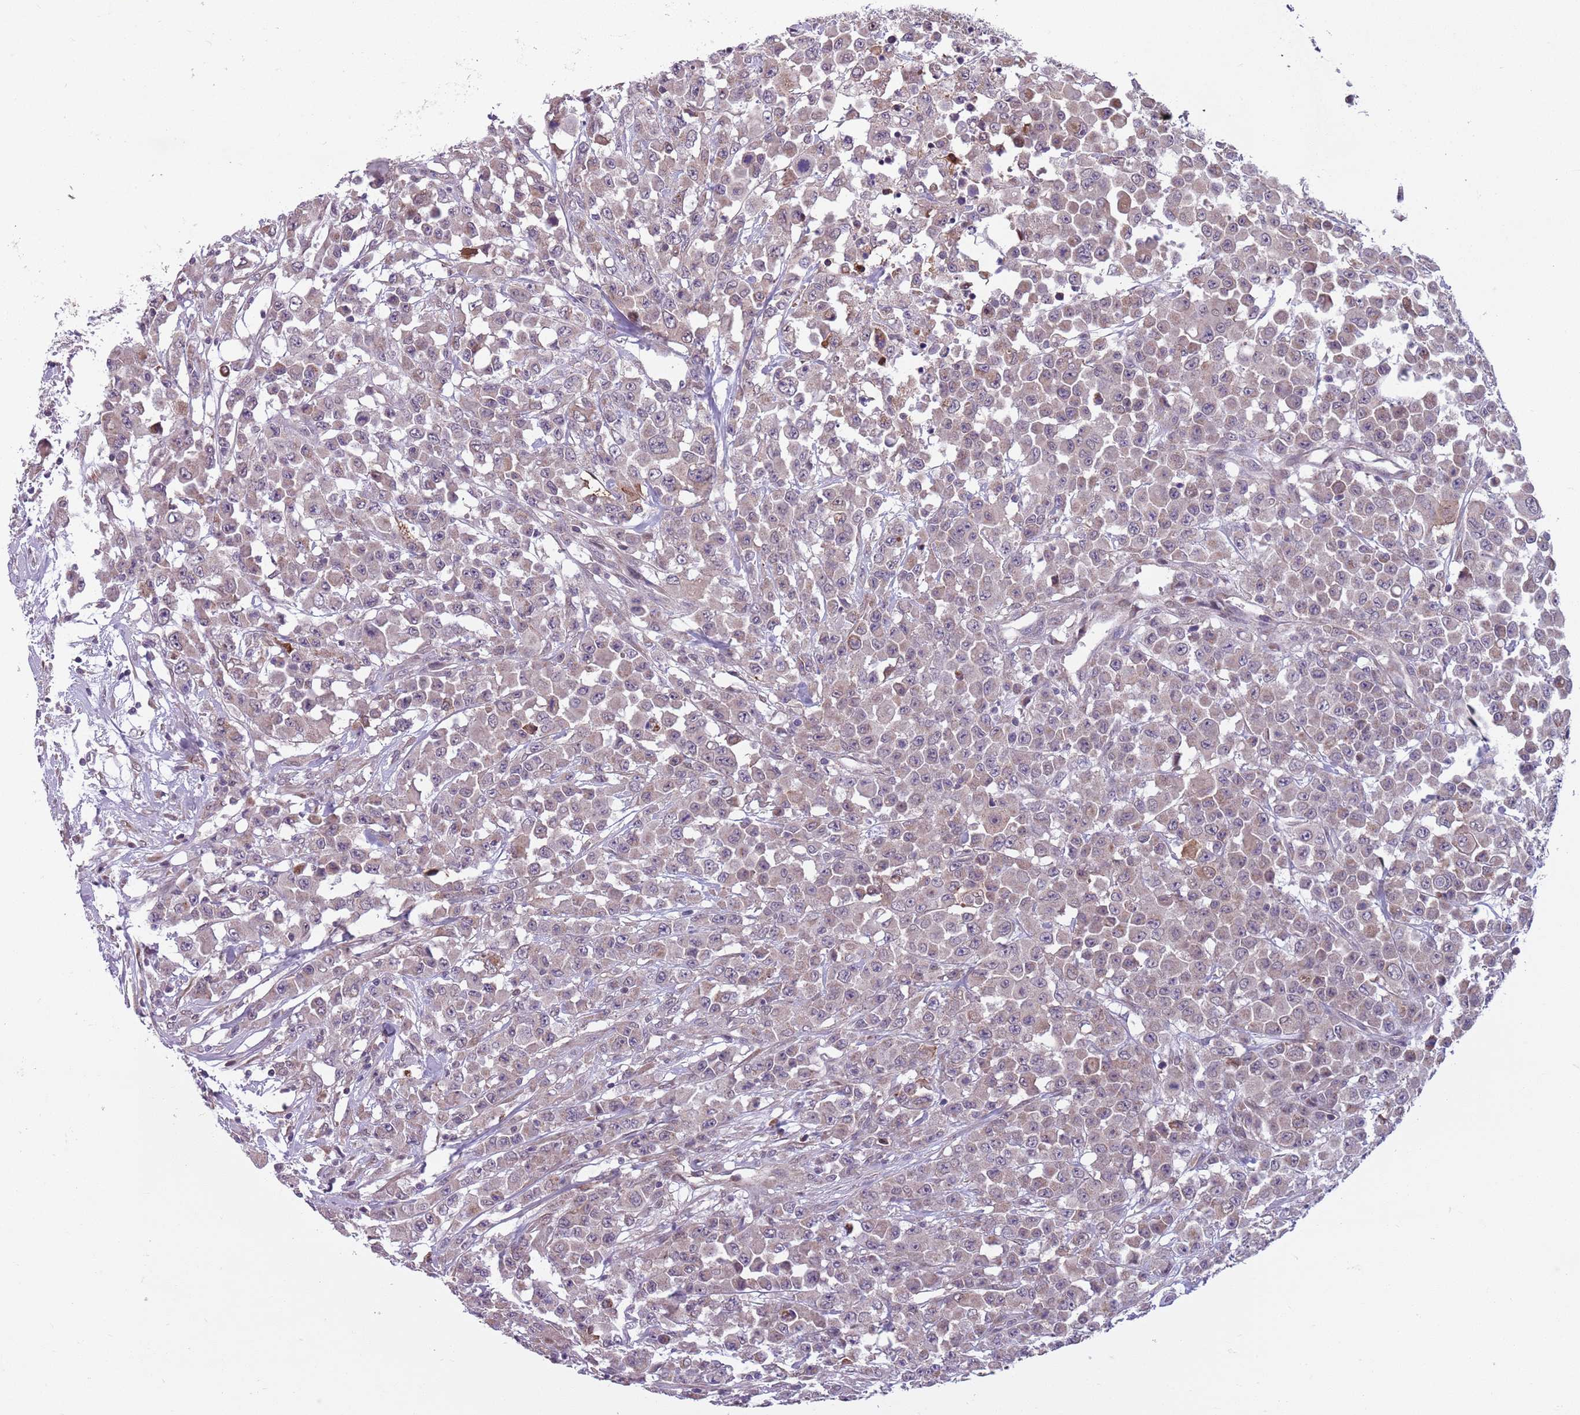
{"staining": {"intensity": "weak", "quantity": "<25%", "location": "cytoplasmic/membranous"}, "tissue": "colorectal cancer", "cell_type": "Tumor cells", "image_type": "cancer", "snomed": [{"axis": "morphology", "description": "Adenocarcinoma, NOS"}, {"axis": "topography", "description": "Colon"}], "caption": "The micrograph displays no staining of tumor cells in colorectal cancer. (DAB immunohistochemistry (IHC), high magnification).", "gene": "JAML", "patient": {"sex": "male", "age": 51}}